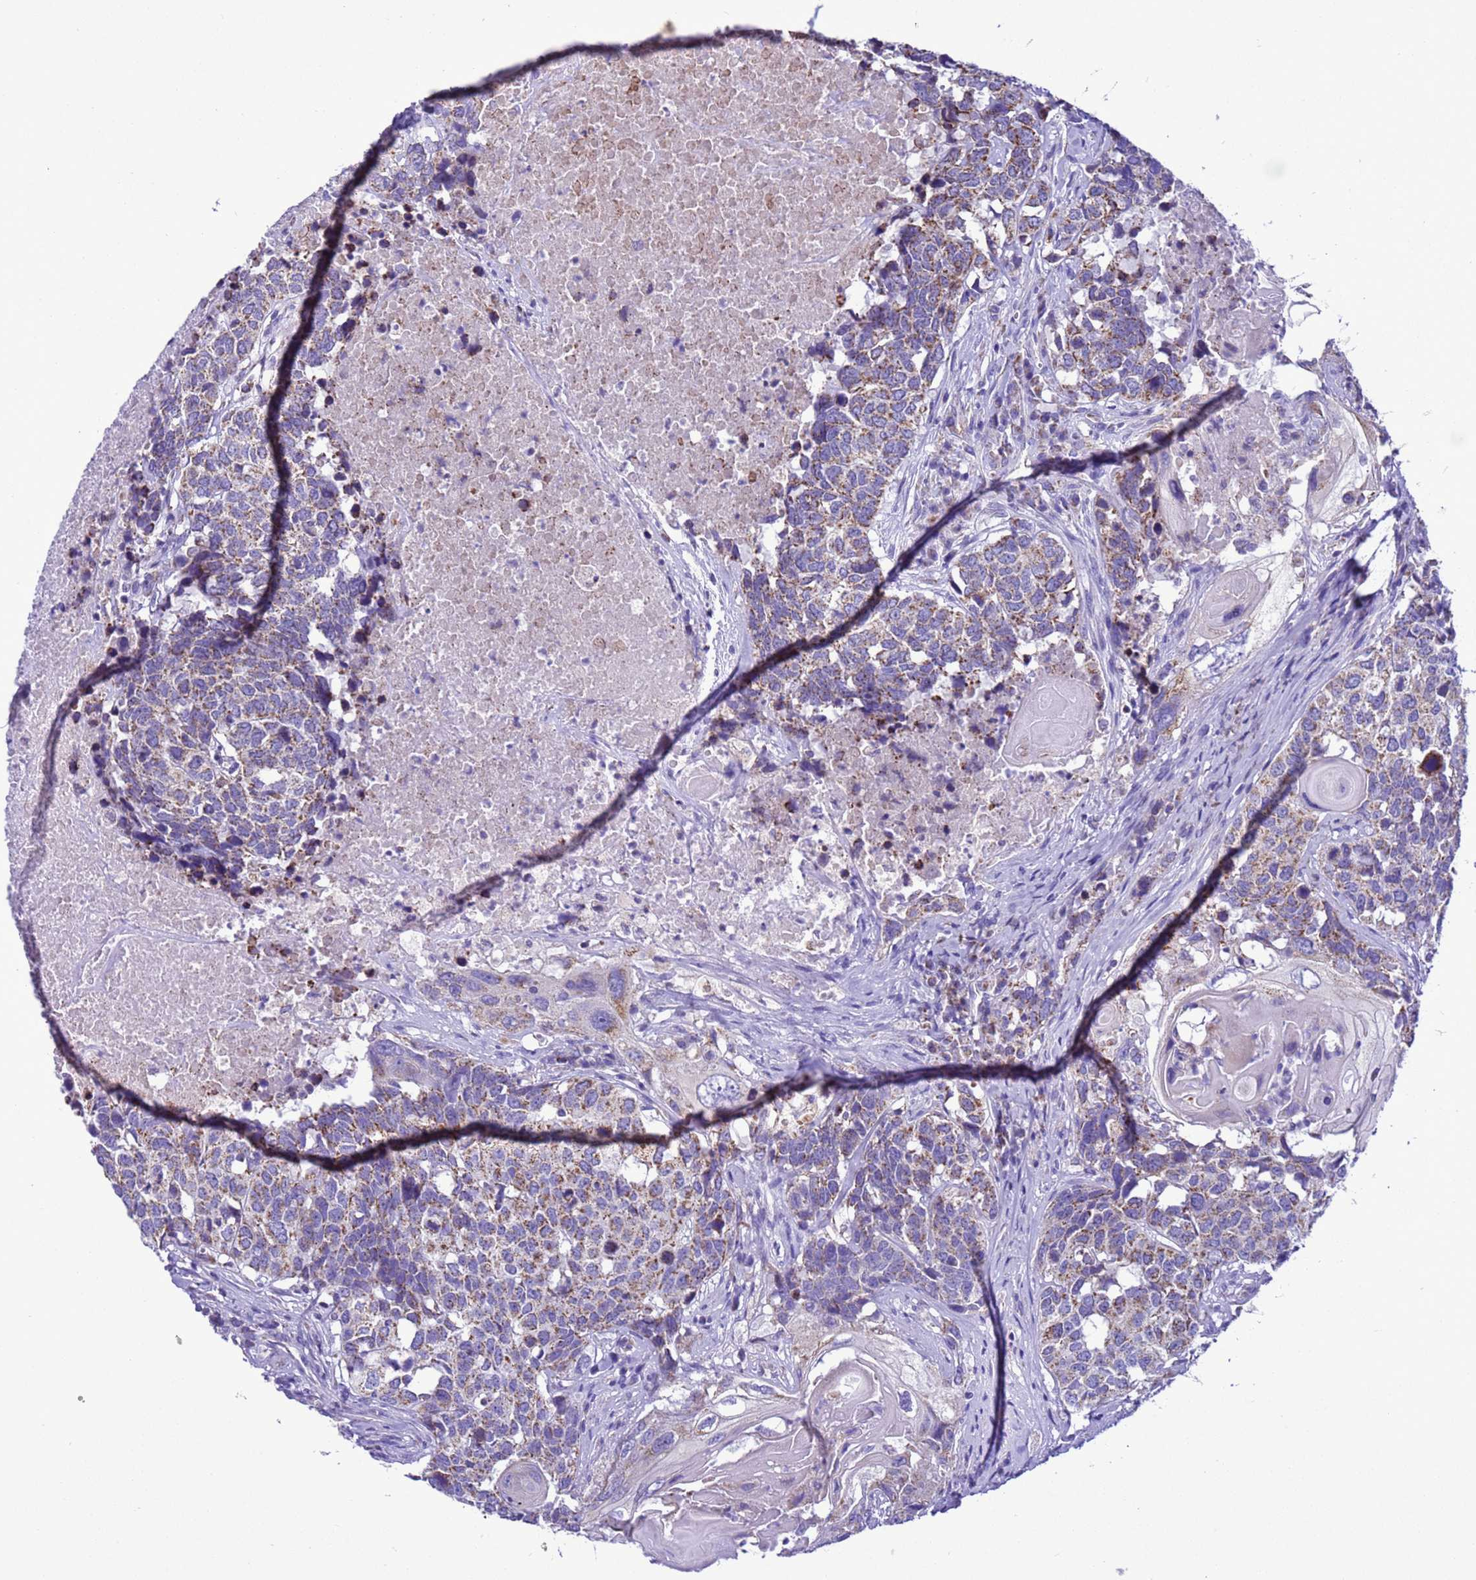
{"staining": {"intensity": "weak", "quantity": "25%-75%", "location": "cytoplasmic/membranous"}, "tissue": "head and neck cancer", "cell_type": "Tumor cells", "image_type": "cancer", "snomed": [{"axis": "morphology", "description": "Squamous cell carcinoma, NOS"}, {"axis": "topography", "description": "Head-Neck"}], "caption": "Immunohistochemistry (IHC) staining of head and neck squamous cell carcinoma, which exhibits low levels of weak cytoplasmic/membranous staining in approximately 25%-75% of tumor cells indicating weak cytoplasmic/membranous protein positivity. The staining was performed using DAB (3,3'-diaminobenzidine) (brown) for protein detection and nuclei were counterstained in hematoxylin (blue).", "gene": "CCDC191", "patient": {"sex": "male", "age": 66}}